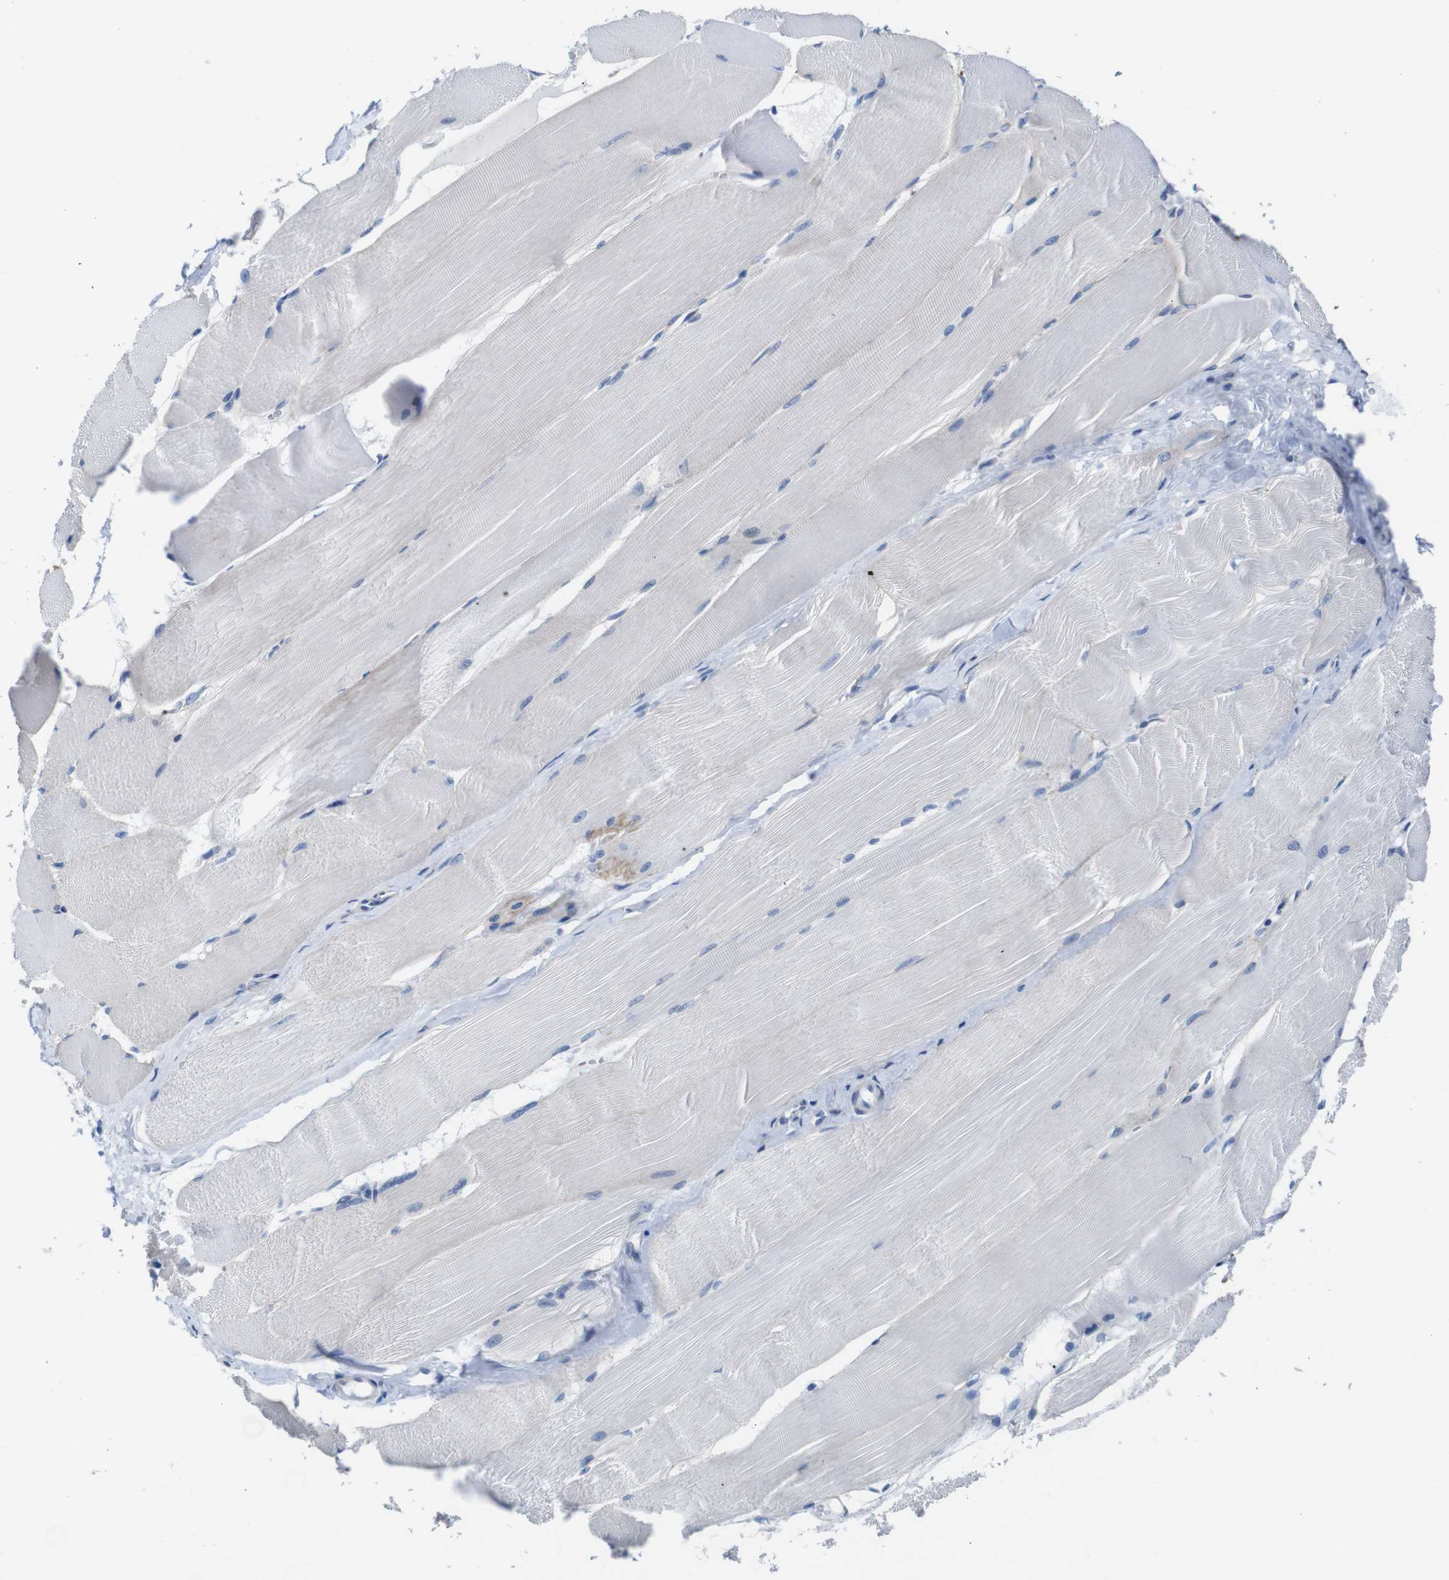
{"staining": {"intensity": "moderate", "quantity": "<25%", "location": "cytoplasmic/membranous"}, "tissue": "skeletal muscle", "cell_type": "Myocytes", "image_type": "normal", "snomed": [{"axis": "morphology", "description": "Normal tissue, NOS"}, {"axis": "morphology", "description": "Squamous cell carcinoma, NOS"}, {"axis": "topography", "description": "Skeletal muscle"}], "caption": "The immunohistochemical stain labels moderate cytoplasmic/membranous expression in myocytes of unremarkable skeletal muscle. The protein of interest is shown in brown color, while the nuclei are stained blue.", "gene": "SNX19", "patient": {"sex": "male", "age": 51}}